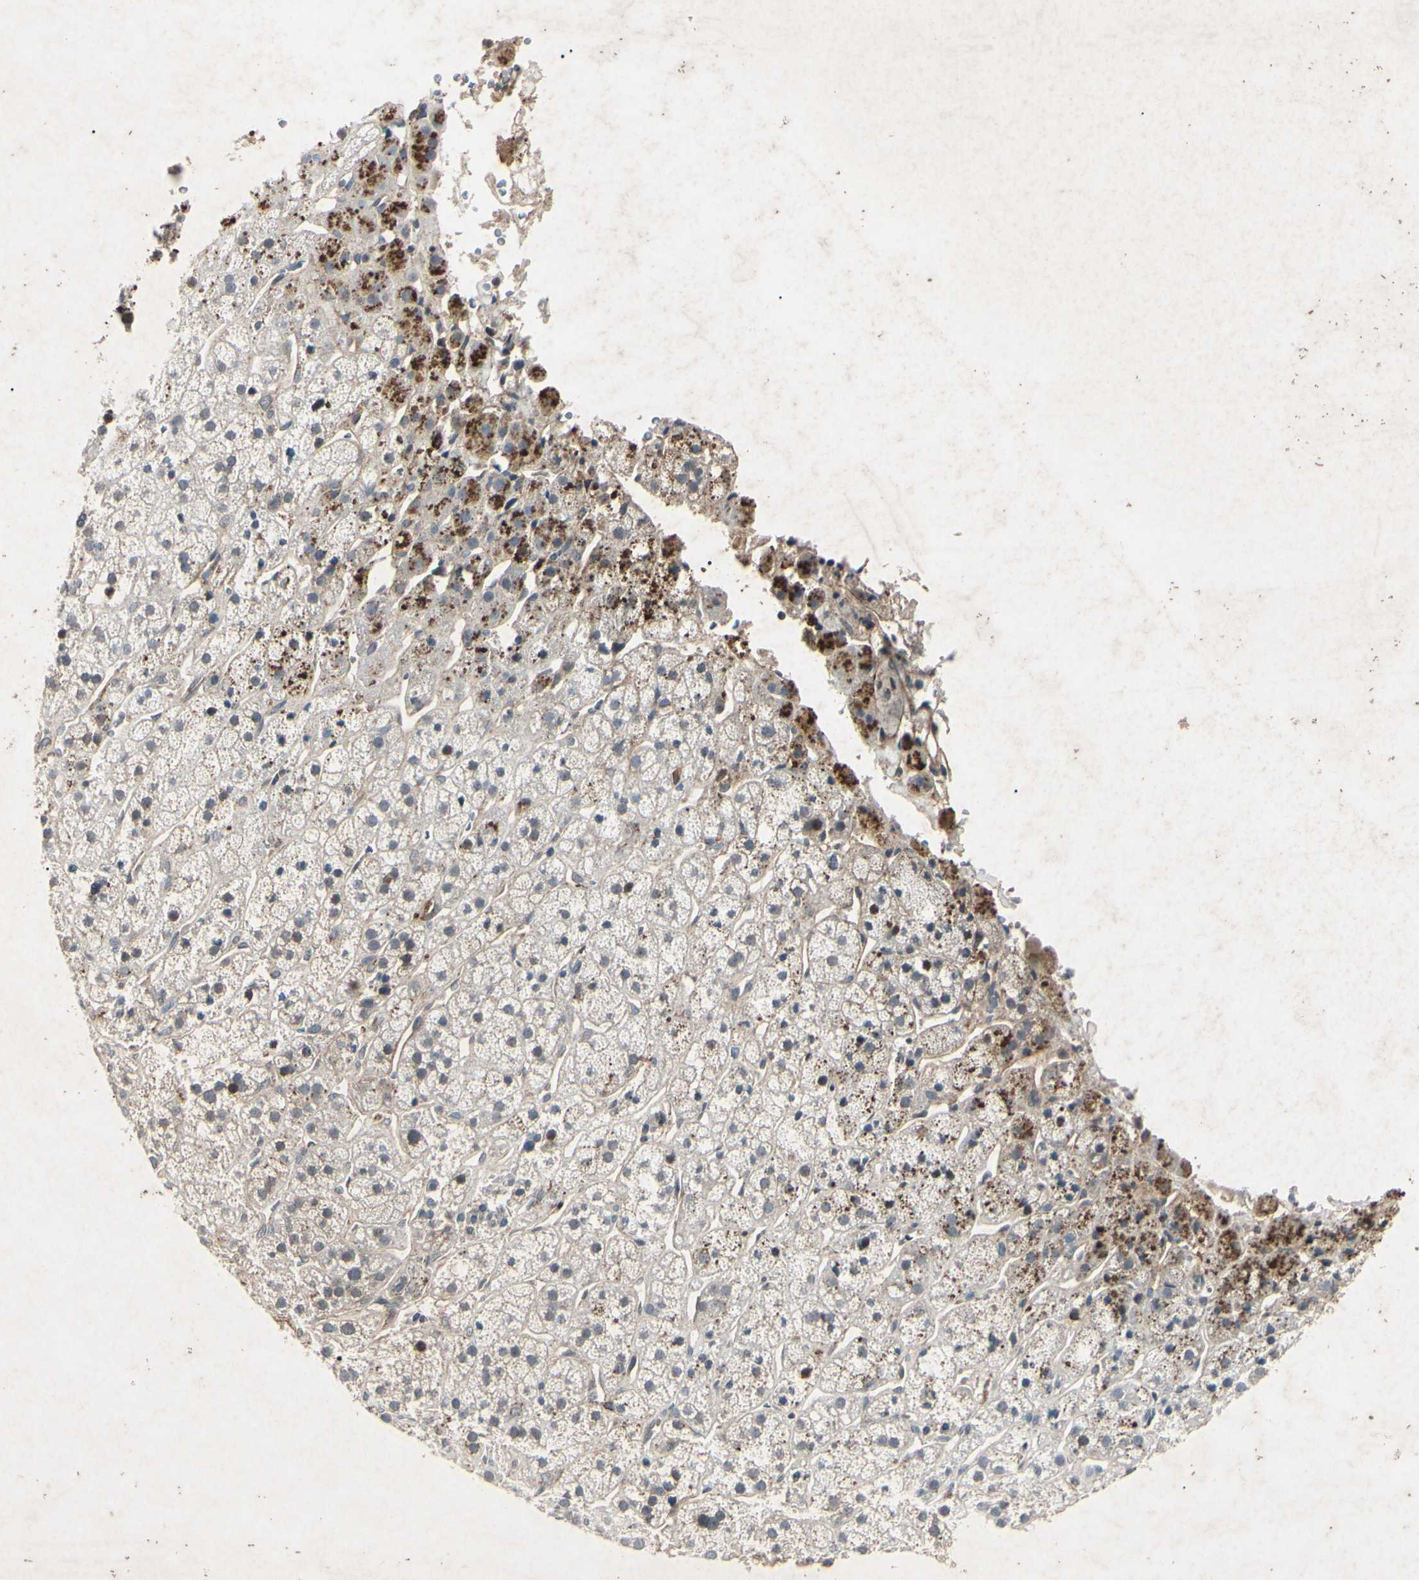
{"staining": {"intensity": "weak", "quantity": "25%-75%", "location": "cytoplasmic/membranous"}, "tissue": "adrenal gland", "cell_type": "Glandular cells", "image_type": "normal", "snomed": [{"axis": "morphology", "description": "Normal tissue, NOS"}, {"axis": "topography", "description": "Adrenal gland"}], "caption": "Immunohistochemistry (IHC) micrograph of benign adrenal gland stained for a protein (brown), which demonstrates low levels of weak cytoplasmic/membranous expression in approximately 25%-75% of glandular cells.", "gene": "AEBP1", "patient": {"sex": "male", "age": 56}}